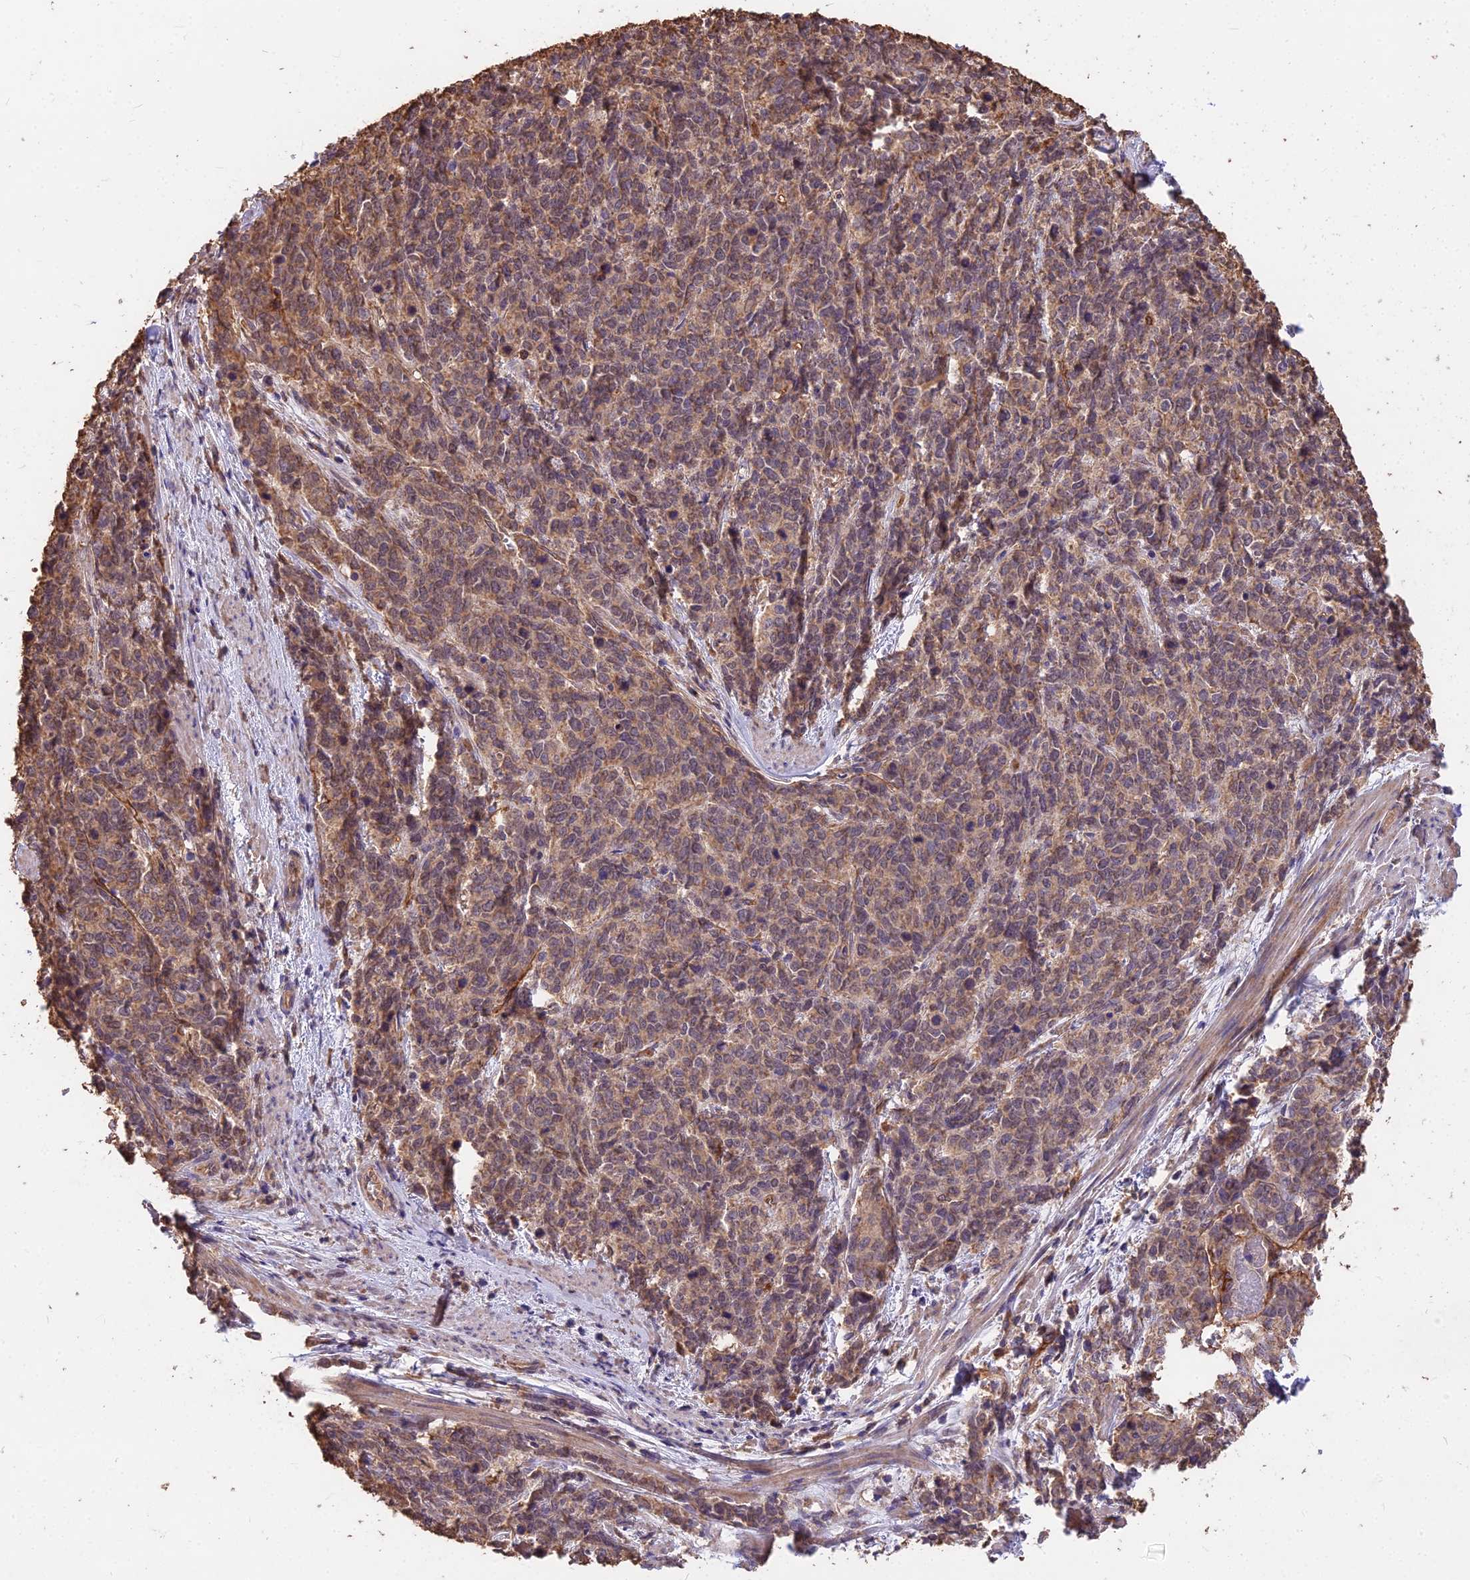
{"staining": {"intensity": "moderate", "quantity": ">75%", "location": "cytoplasmic/membranous"}, "tissue": "cervical cancer", "cell_type": "Tumor cells", "image_type": "cancer", "snomed": [{"axis": "morphology", "description": "Squamous cell carcinoma, NOS"}, {"axis": "topography", "description": "Cervix"}], "caption": "This is a micrograph of immunohistochemistry staining of cervical squamous cell carcinoma, which shows moderate expression in the cytoplasmic/membranous of tumor cells.", "gene": "CEMIP2", "patient": {"sex": "female", "age": 60}}